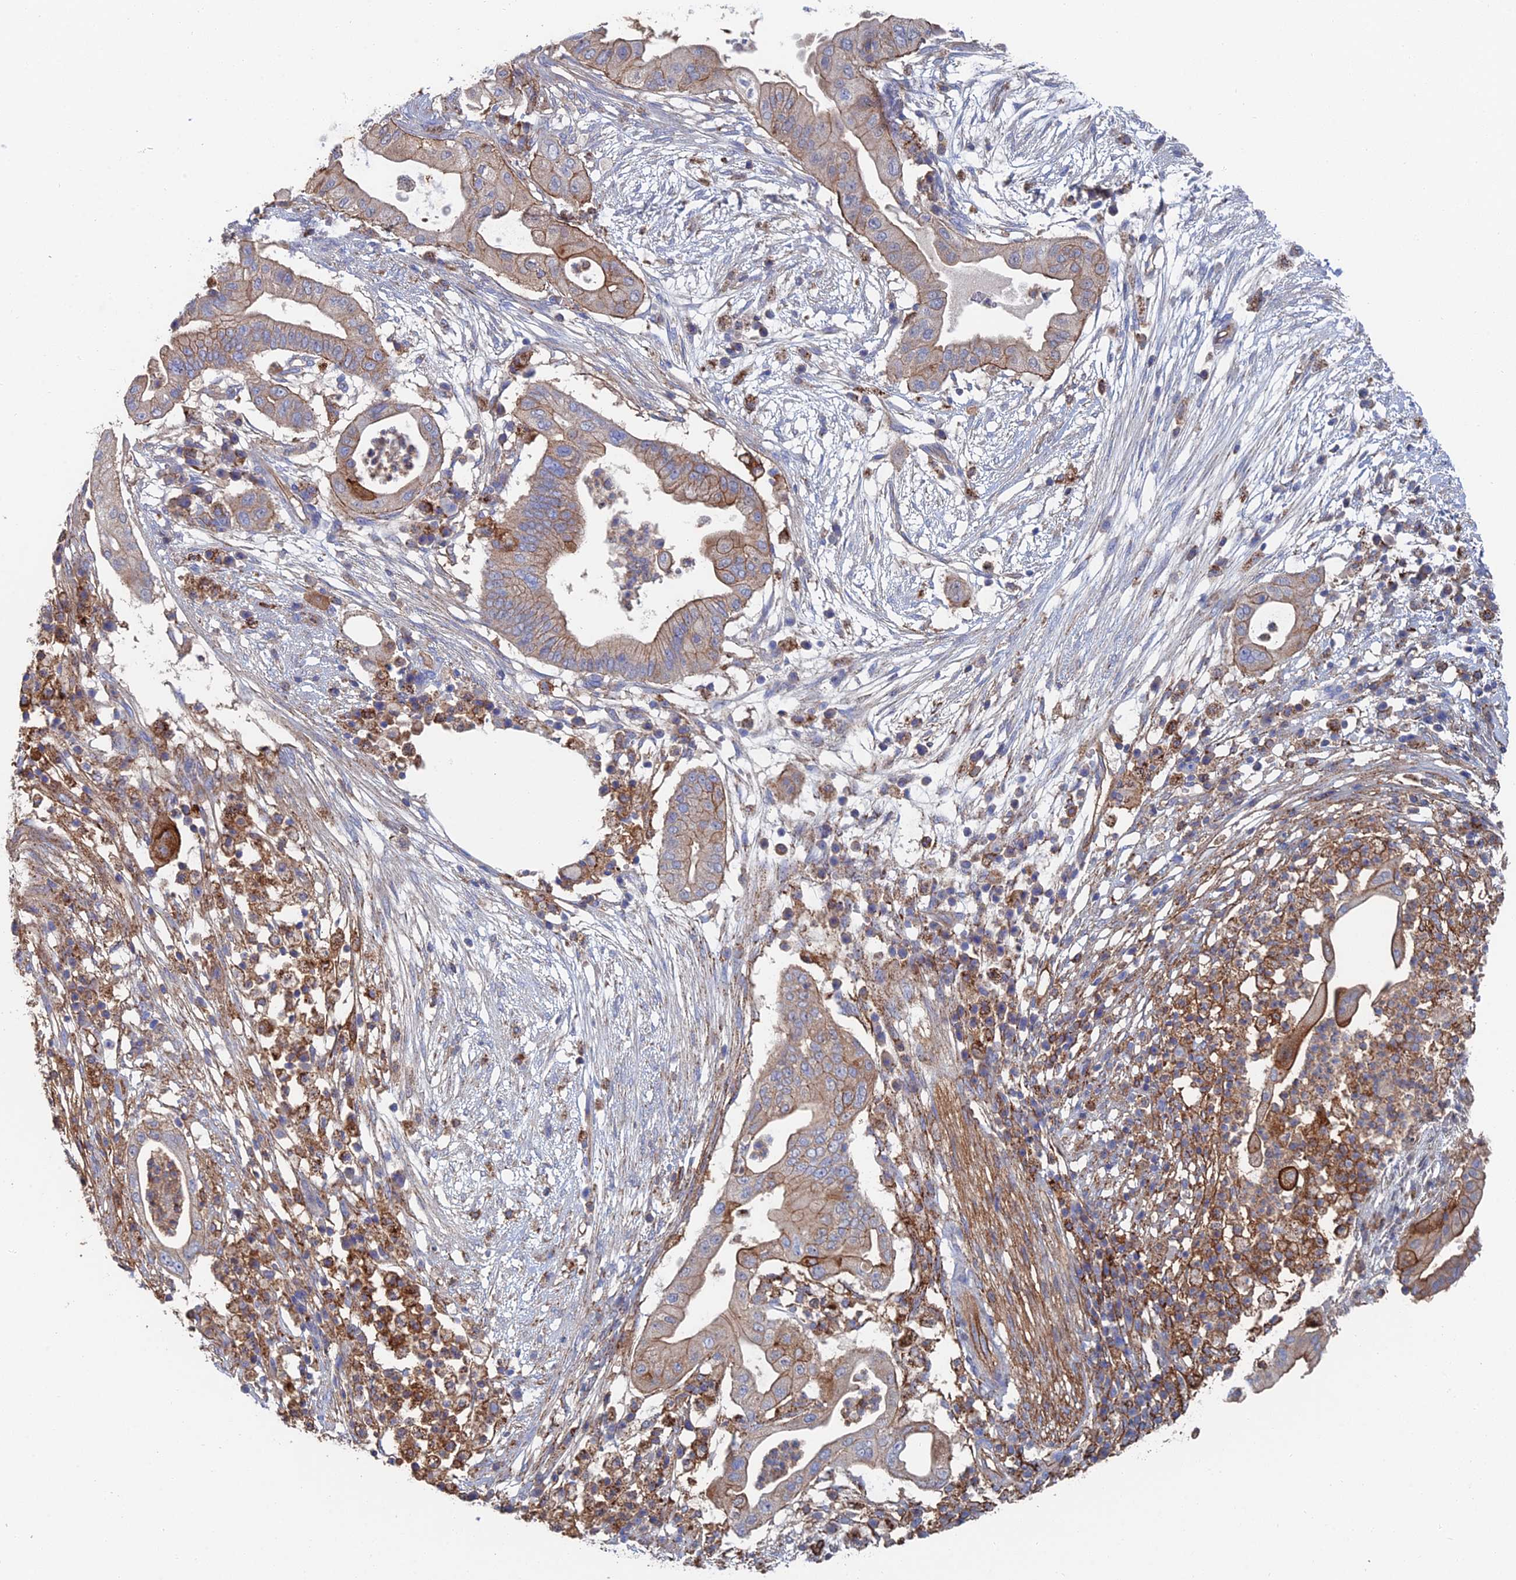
{"staining": {"intensity": "strong", "quantity": "<25%", "location": "cytoplasmic/membranous"}, "tissue": "pancreatic cancer", "cell_type": "Tumor cells", "image_type": "cancer", "snomed": [{"axis": "morphology", "description": "Adenocarcinoma, NOS"}, {"axis": "topography", "description": "Pancreas"}], "caption": "Protein staining by immunohistochemistry exhibits strong cytoplasmic/membranous positivity in approximately <25% of tumor cells in pancreatic adenocarcinoma. (IHC, brightfield microscopy, high magnification).", "gene": "SNX11", "patient": {"sex": "male", "age": 68}}